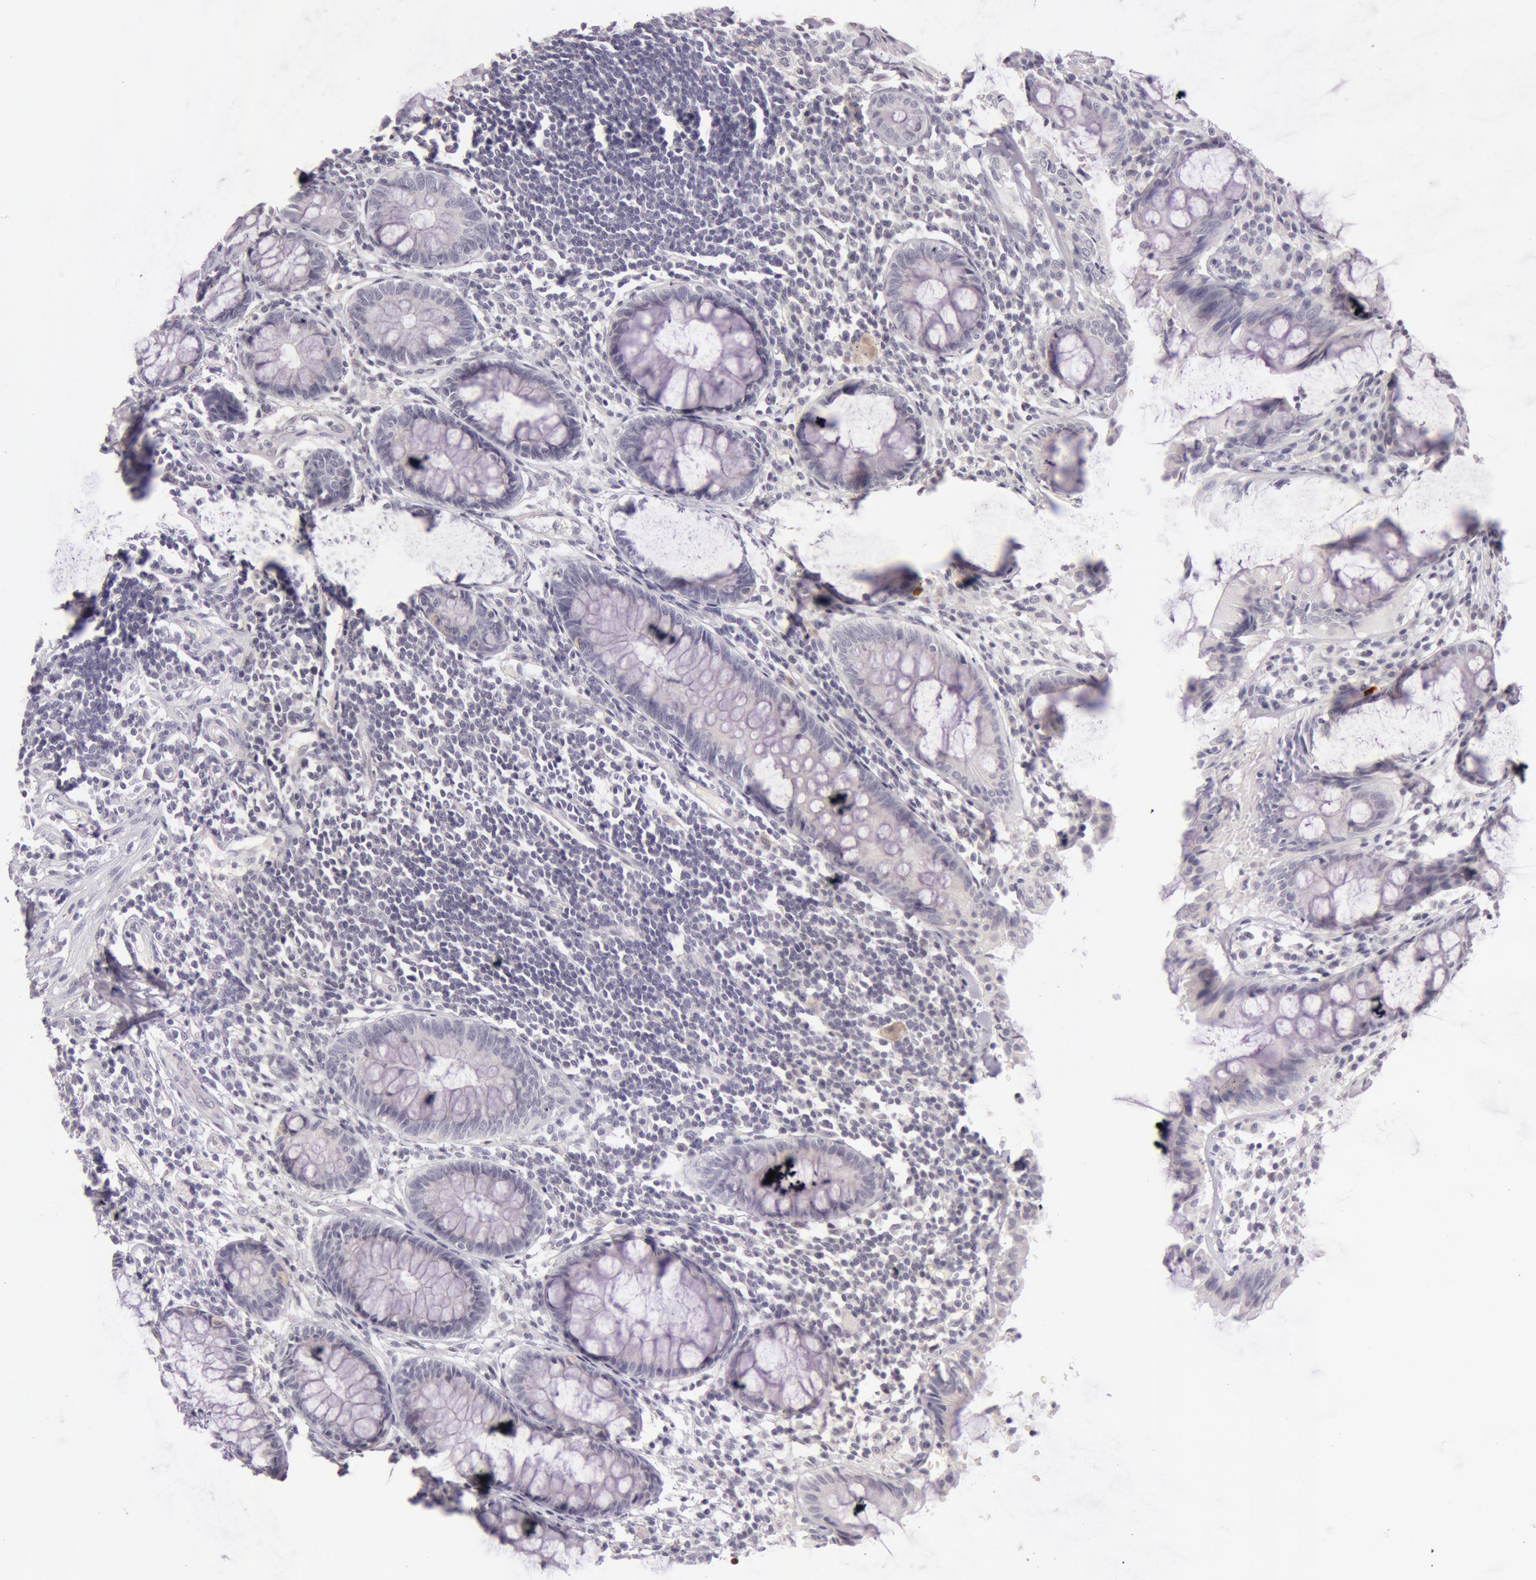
{"staining": {"intensity": "negative", "quantity": "none", "location": "none"}, "tissue": "rectum", "cell_type": "Glandular cells", "image_type": "normal", "snomed": [{"axis": "morphology", "description": "Normal tissue, NOS"}, {"axis": "topography", "description": "Rectum"}], "caption": "A histopathology image of rectum stained for a protein exhibits no brown staining in glandular cells. (DAB immunohistochemistry (IHC) visualized using brightfield microscopy, high magnification).", "gene": "RBMY1A1", "patient": {"sex": "female", "age": 66}}